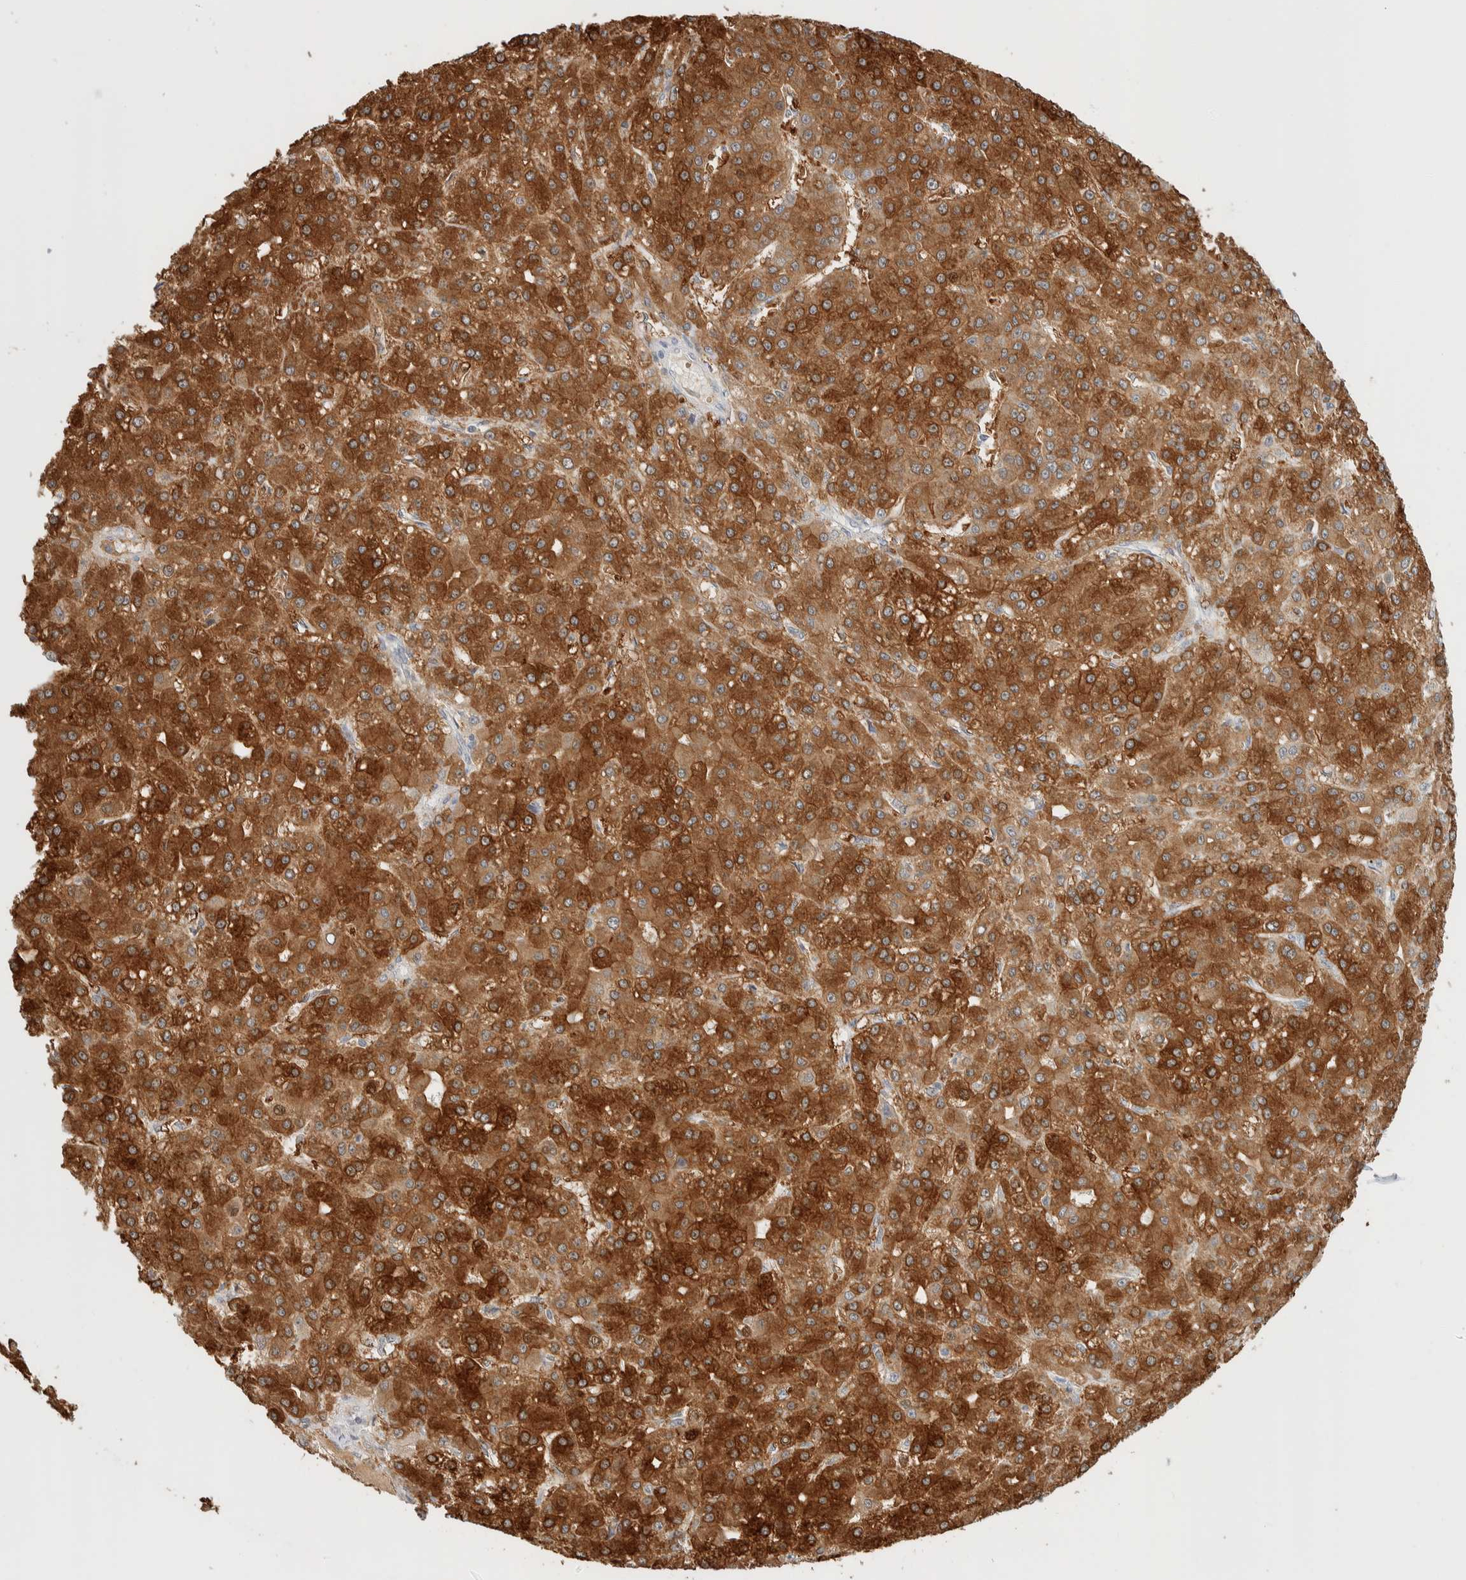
{"staining": {"intensity": "strong", "quantity": ">75%", "location": "cytoplasmic/membranous"}, "tissue": "liver cancer", "cell_type": "Tumor cells", "image_type": "cancer", "snomed": [{"axis": "morphology", "description": "Carcinoma, Hepatocellular, NOS"}, {"axis": "topography", "description": "Liver"}], "caption": "The image reveals a brown stain indicating the presence of a protein in the cytoplasmic/membranous of tumor cells in liver cancer. (DAB IHC with brightfield microscopy, high magnification).", "gene": "ZBTB2", "patient": {"sex": "male", "age": 67}}